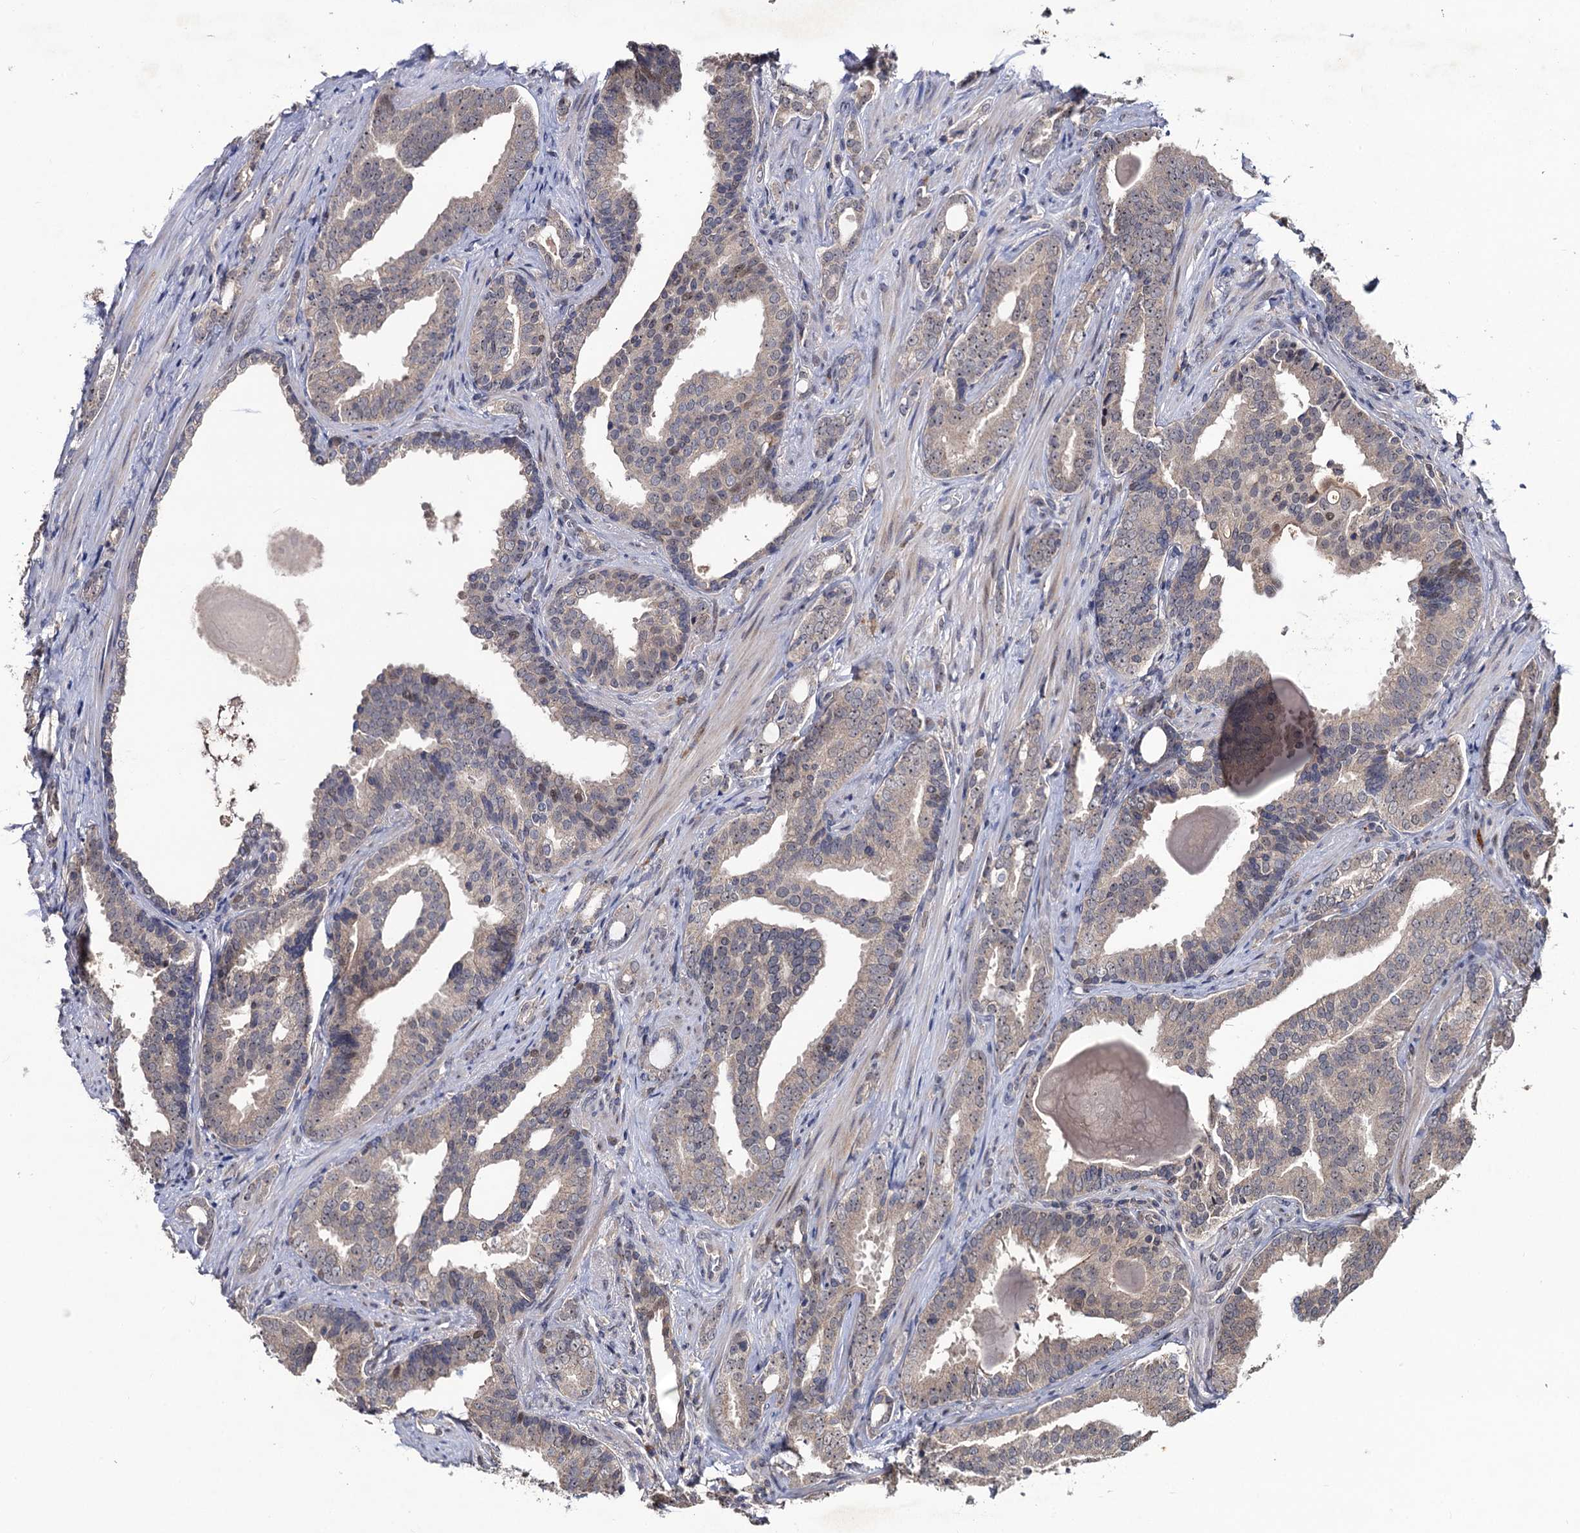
{"staining": {"intensity": "weak", "quantity": "<25%", "location": "nuclear"}, "tissue": "prostate cancer", "cell_type": "Tumor cells", "image_type": "cancer", "snomed": [{"axis": "morphology", "description": "Adenocarcinoma, High grade"}, {"axis": "topography", "description": "Prostate"}], "caption": "This is a histopathology image of IHC staining of high-grade adenocarcinoma (prostate), which shows no expression in tumor cells.", "gene": "LRRC63", "patient": {"sex": "male", "age": 63}}